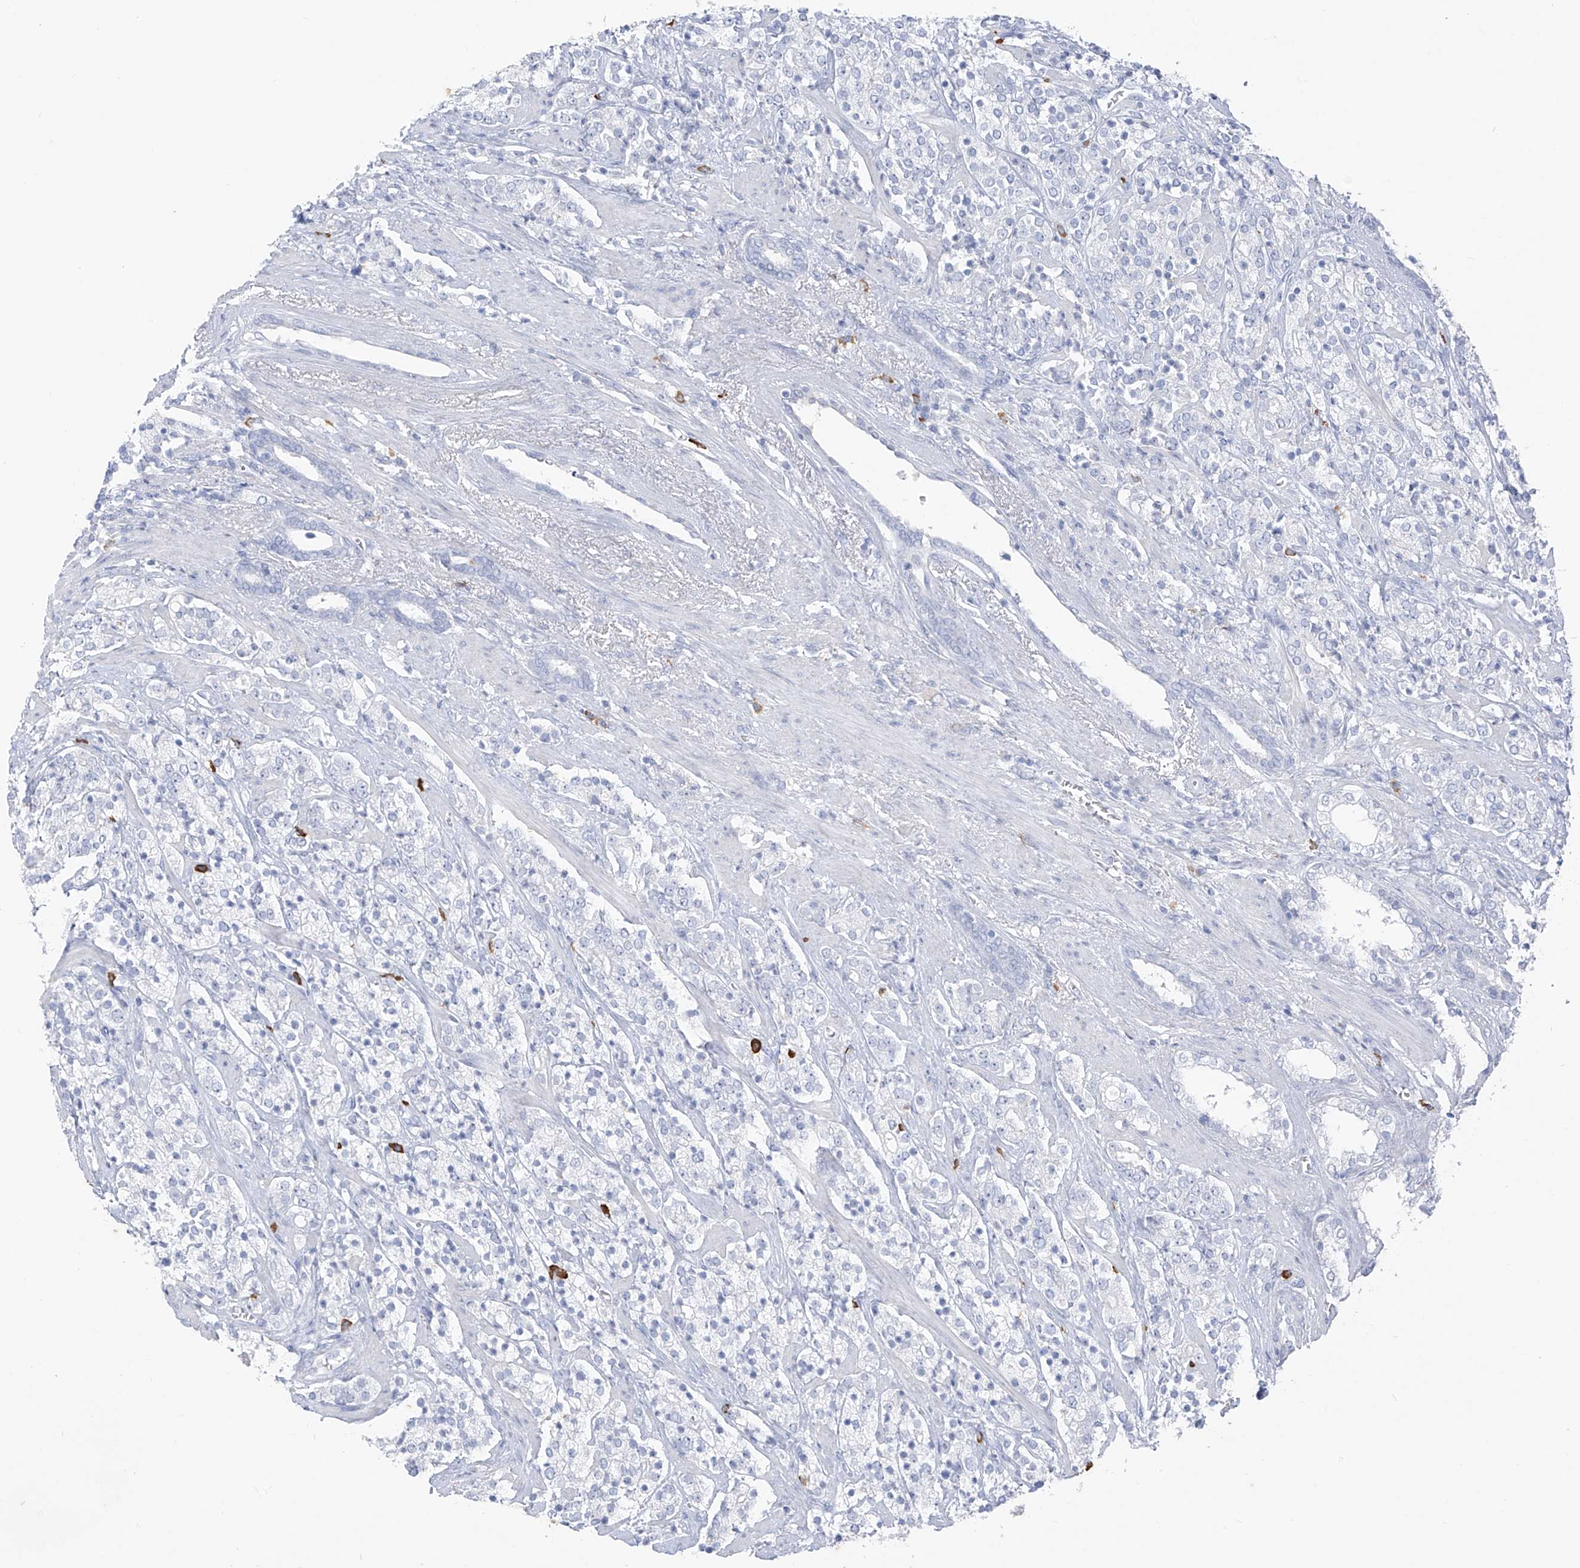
{"staining": {"intensity": "negative", "quantity": "none", "location": "none"}, "tissue": "prostate cancer", "cell_type": "Tumor cells", "image_type": "cancer", "snomed": [{"axis": "morphology", "description": "Adenocarcinoma, High grade"}, {"axis": "topography", "description": "Prostate"}], "caption": "There is no significant expression in tumor cells of adenocarcinoma (high-grade) (prostate). (DAB (3,3'-diaminobenzidine) IHC visualized using brightfield microscopy, high magnification).", "gene": "CX3CR1", "patient": {"sex": "male", "age": 71}}